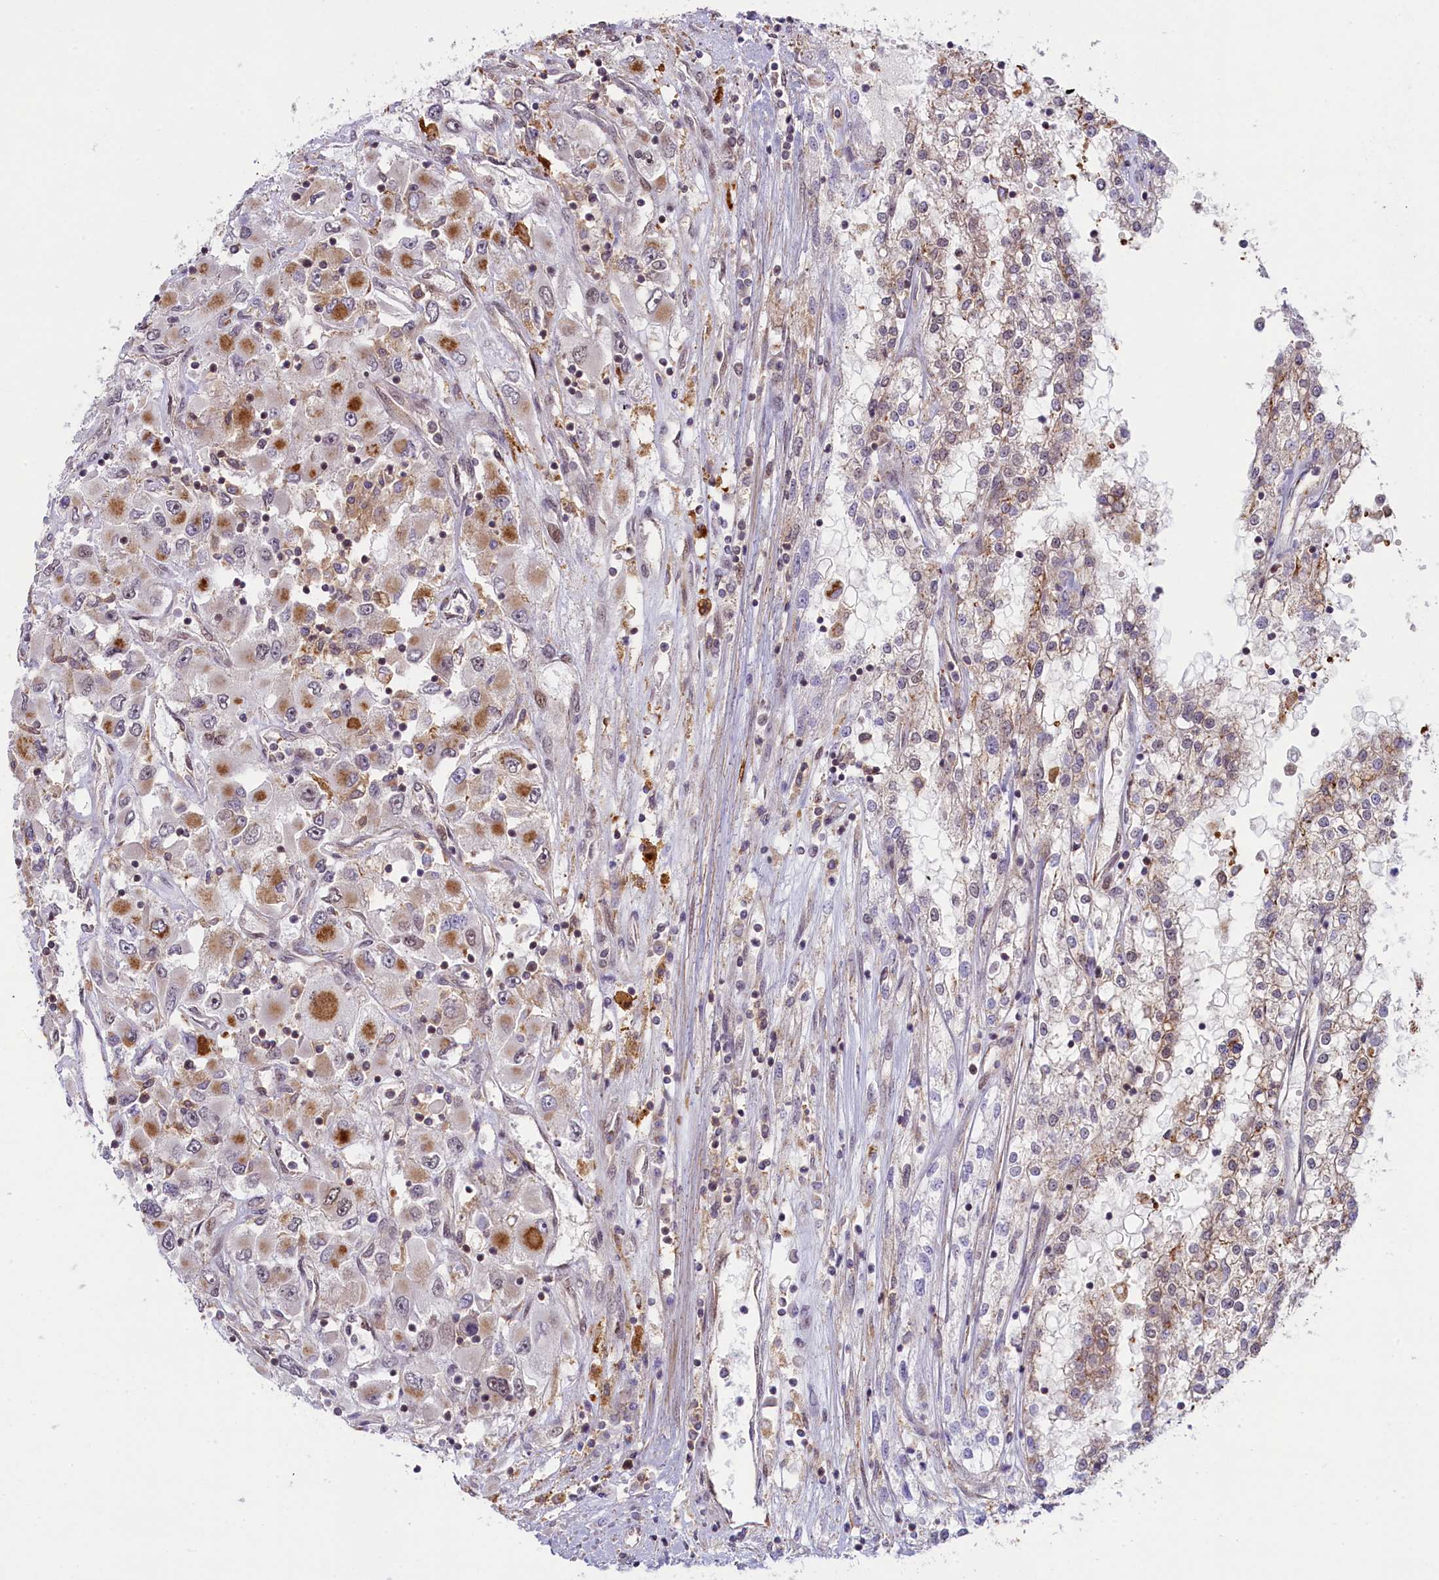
{"staining": {"intensity": "moderate", "quantity": "<25%", "location": "cytoplasmic/membranous"}, "tissue": "renal cancer", "cell_type": "Tumor cells", "image_type": "cancer", "snomed": [{"axis": "morphology", "description": "Adenocarcinoma, NOS"}, {"axis": "topography", "description": "Kidney"}], "caption": "Immunohistochemistry (IHC) (DAB) staining of human renal cancer (adenocarcinoma) shows moderate cytoplasmic/membranous protein positivity in about <25% of tumor cells.", "gene": "FCHO1", "patient": {"sex": "female", "age": 52}}